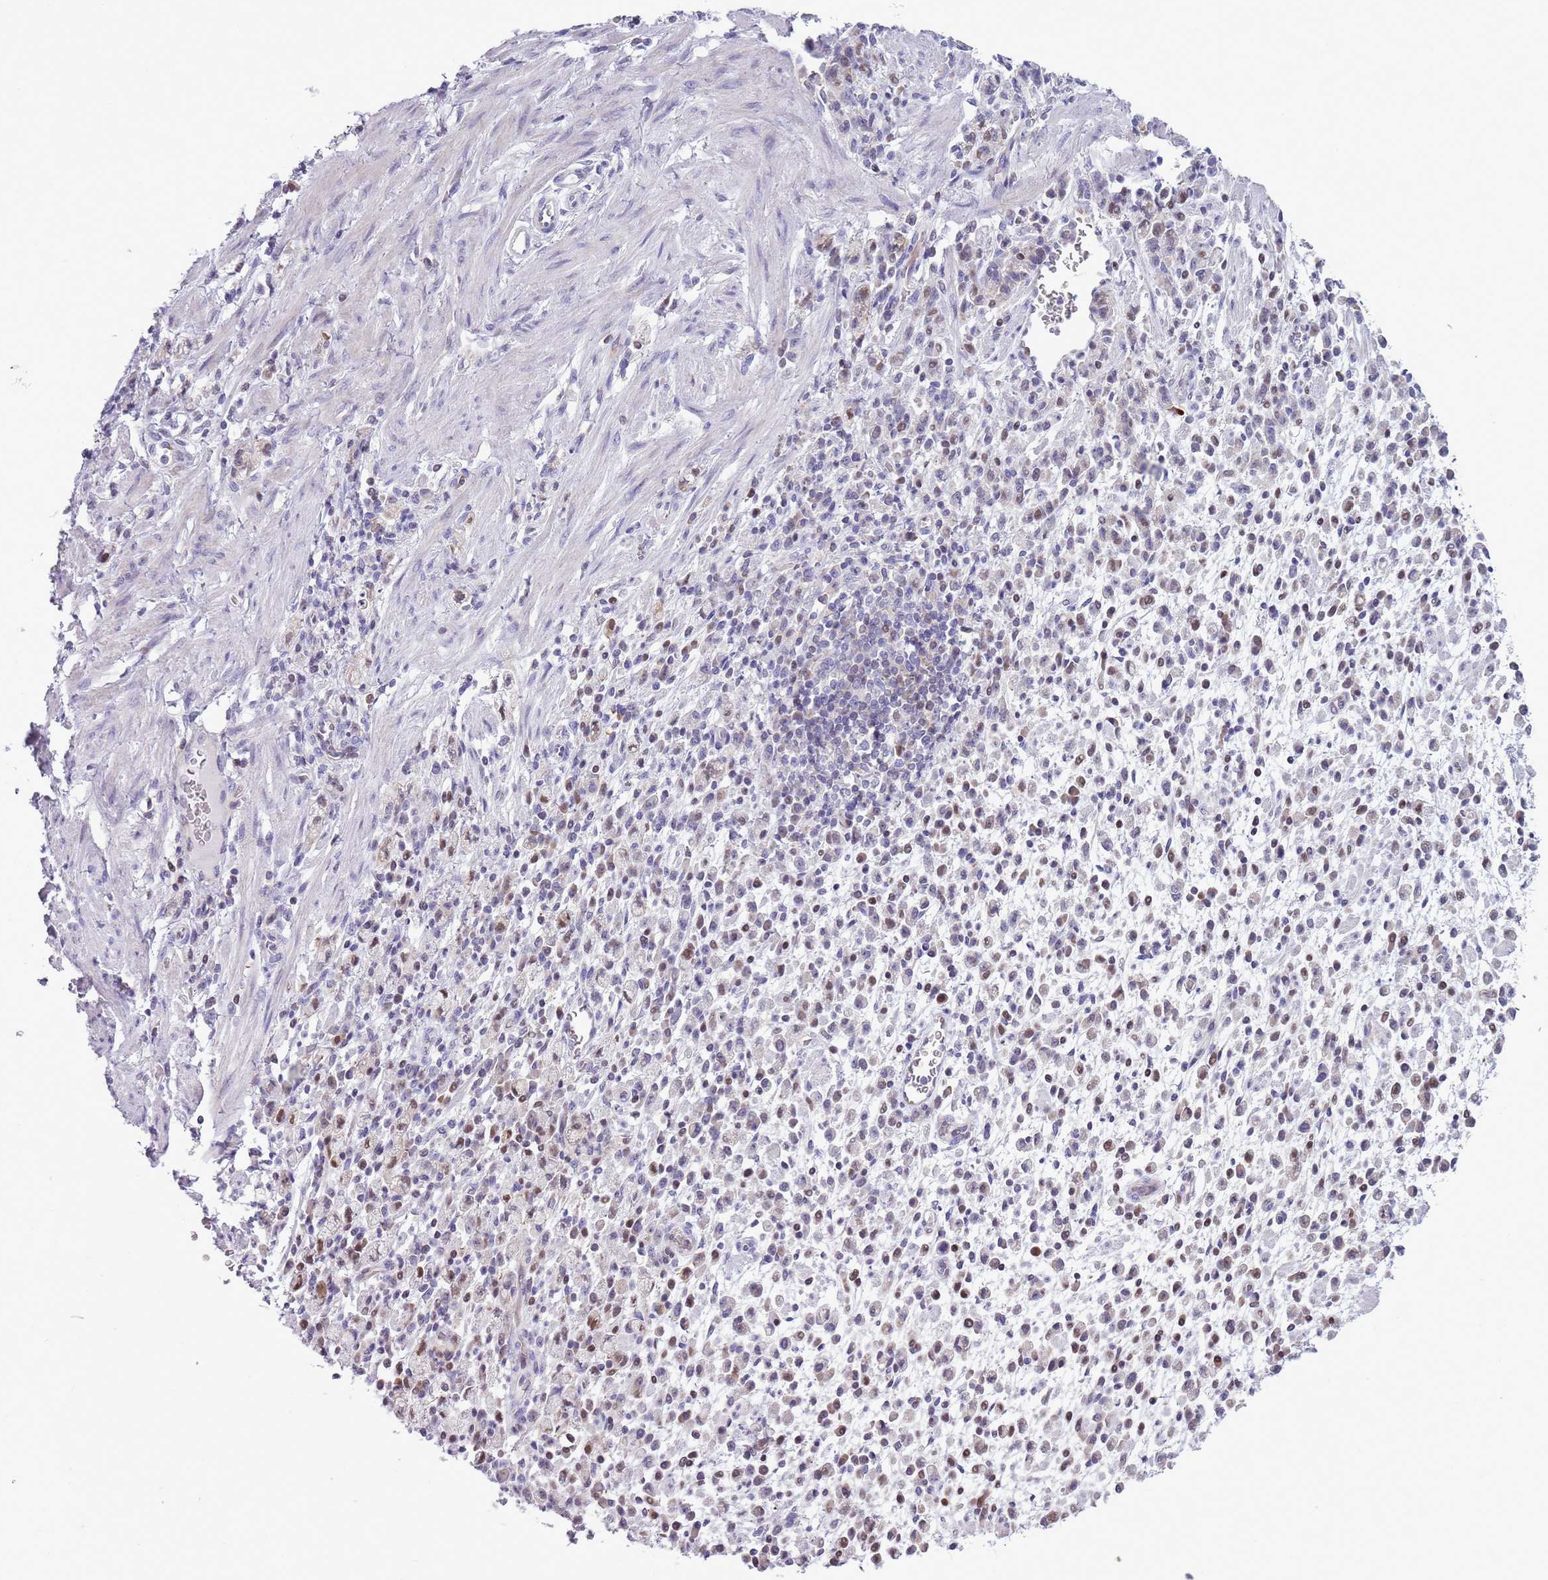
{"staining": {"intensity": "weak", "quantity": "<25%", "location": "cytoplasmic/membranous,nuclear"}, "tissue": "stomach cancer", "cell_type": "Tumor cells", "image_type": "cancer", "snomed": [{"axis": "morphology", "description": "Adenocarcinoma, NOS"}, {"axis": "topography", "description": "Stomach"}], "caption": "Immunohistochemistry micrograph of stomach cancer (adenocarcinoma) stained for a protein (brown), which shows no positivity in tumor cells.", "gene": "NBPF6", "patient": {"sex": "male", "age": 77}}